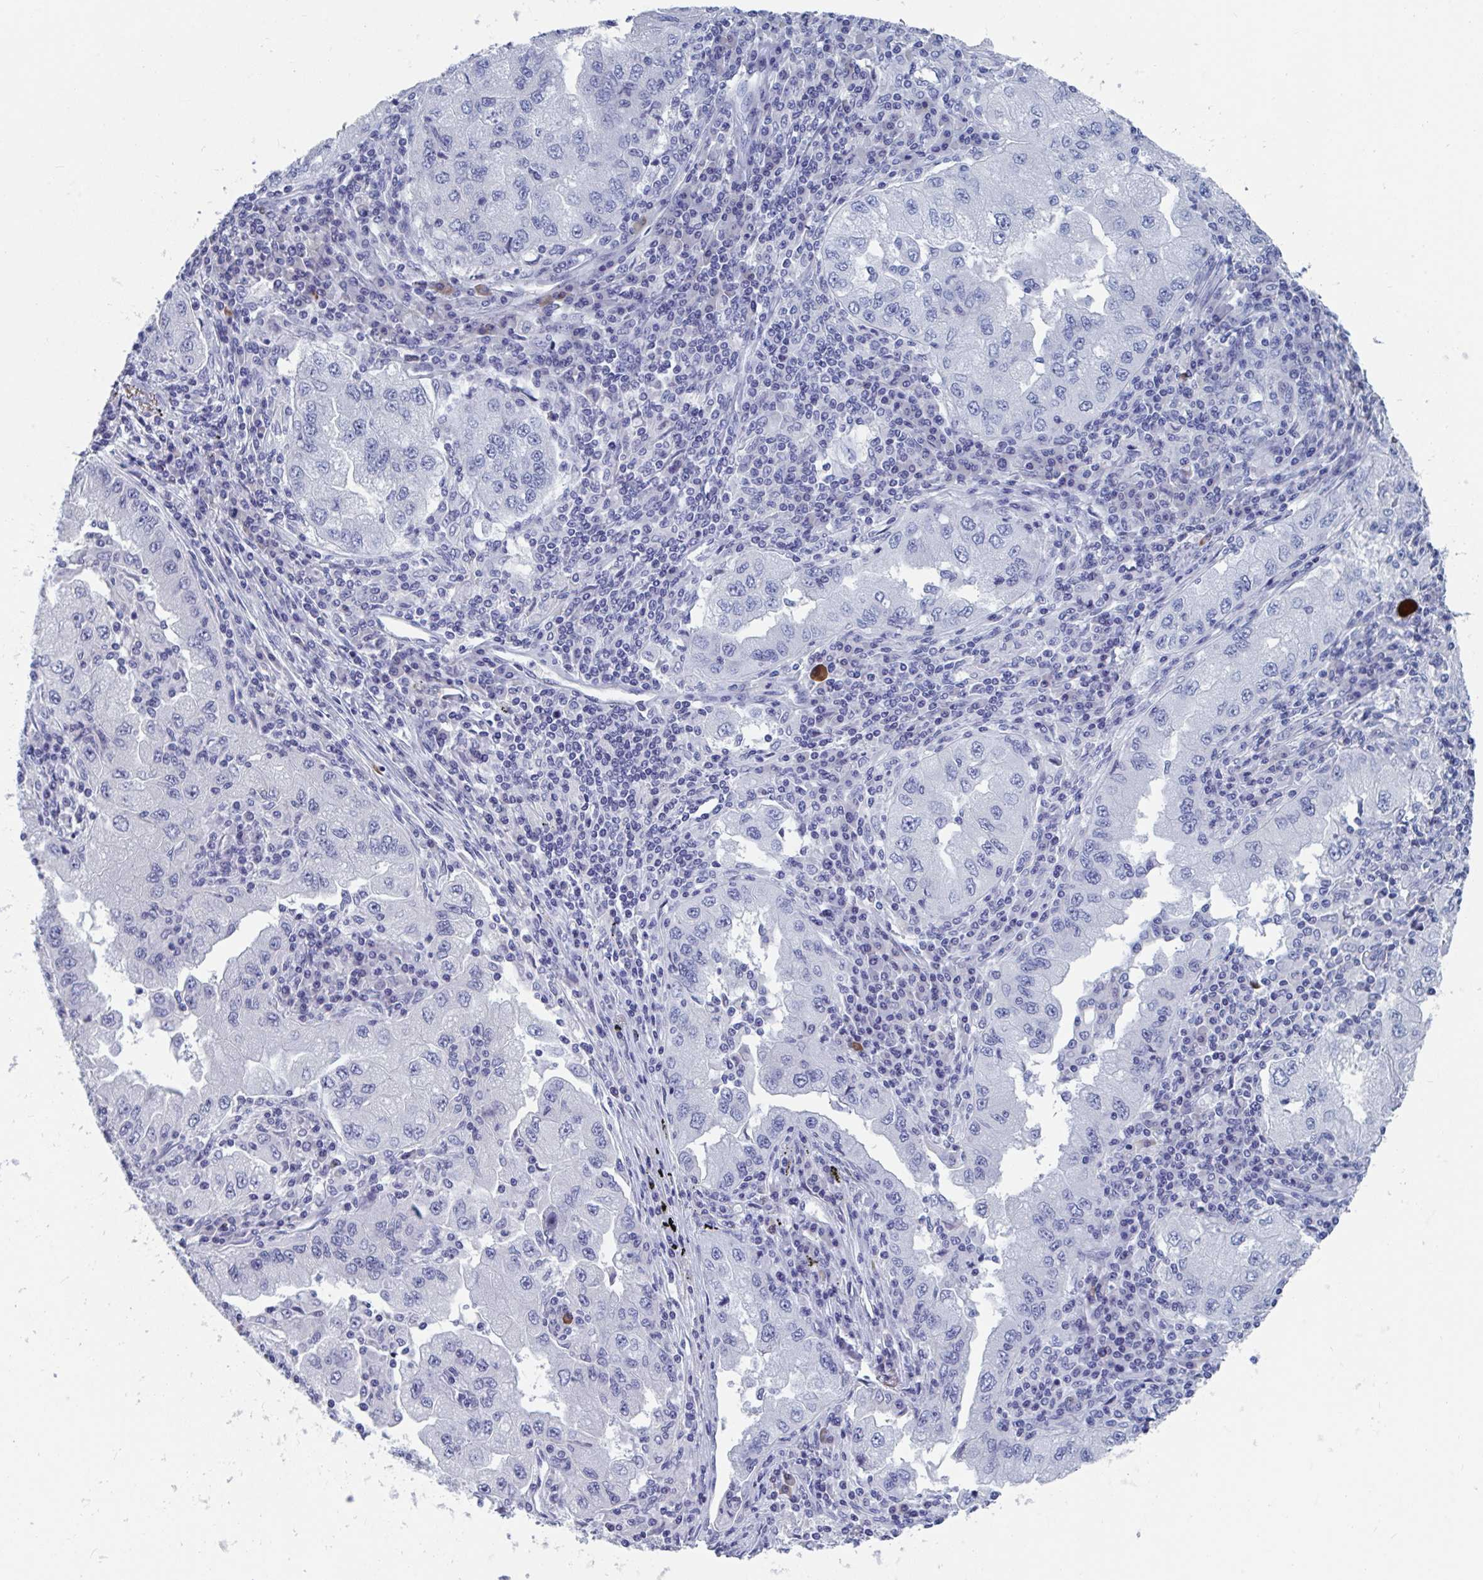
{"staining": {"intensity": "negative", "quantity": "none", "location": "none"}, "tissue": "lung cancer", "cell_type": "Tumor cells", "image_type": "cancer", "snomed": [{"axis": "morphology", "description": "Adenocarcinoma, NOS"}, {"axis": "morphology", "description": "Adenocarcinoma primary or metastatic"}, {"axis": "topography", "description": "Lung"}], "caption": "DAB immunohistochemical staining of adenocarcinoma (lung) displays no significant expression in tumor cells. The staining is performed using DAB brown chromogen with nuclei counter-stained in using hematoxylin.", "gene": "DPEP3", "patient": {"sex": "male", "age": 74}}